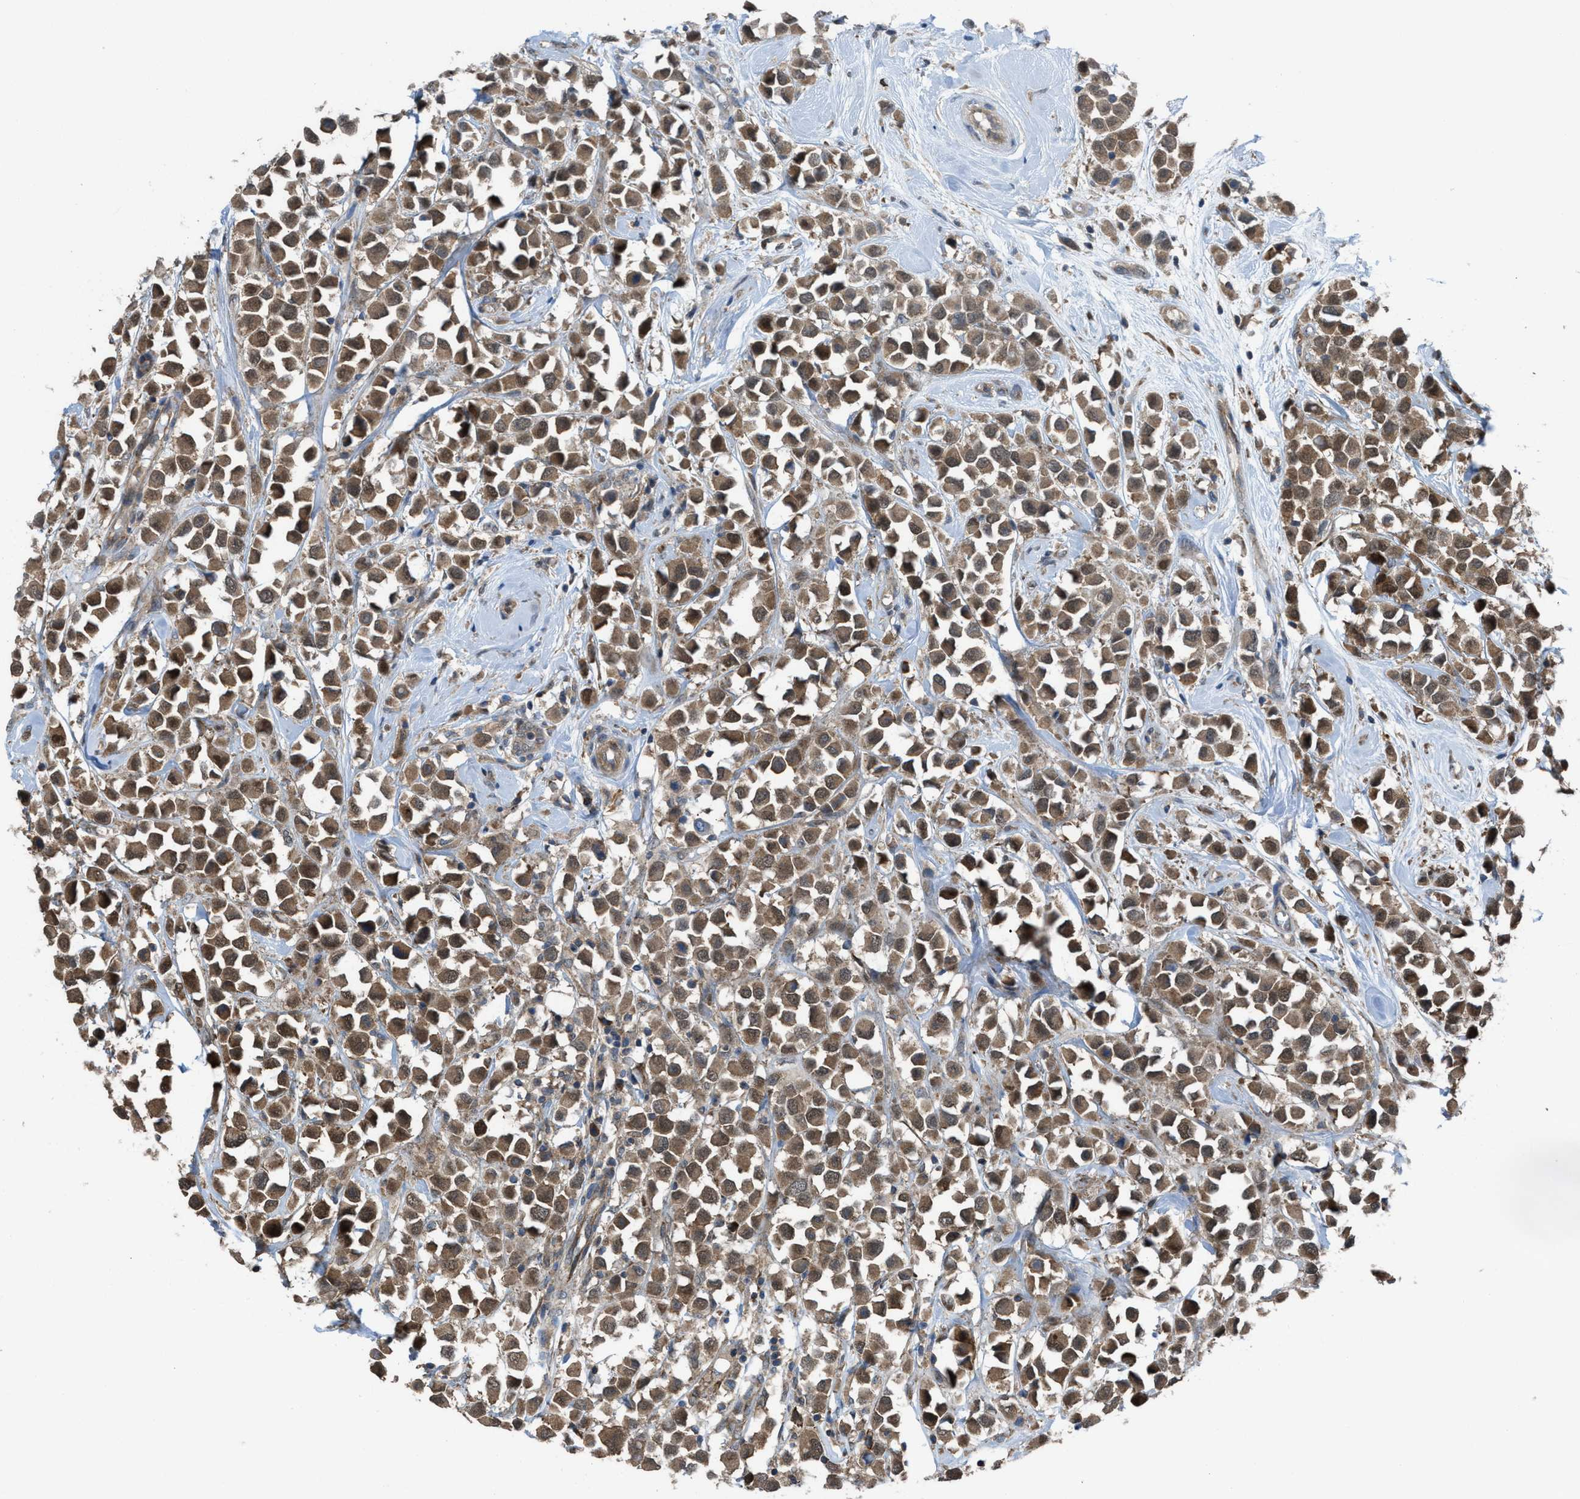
{"staining": {"intensity": "moderate", "quantity": ">75%", "location": "cytoplasmic/membranous"}, "tissue": "breast cancer", "cell_type": "Tumor cells", "image_type": "cancer", "snomed": [{"axis": "morphology", "description": "Duct carcinoma"}, {"axis": "topography", "description": "Breast"}], "caption": "There is medium levels of moderate cytoplasmic/membranous expression in tumor cells of breast infiltrating ductal carcinoma, as demonstrated by immunohistochemical staining (brown color).", "gene": "PLAA", "patient": {"sex": "female", "age": 61}}